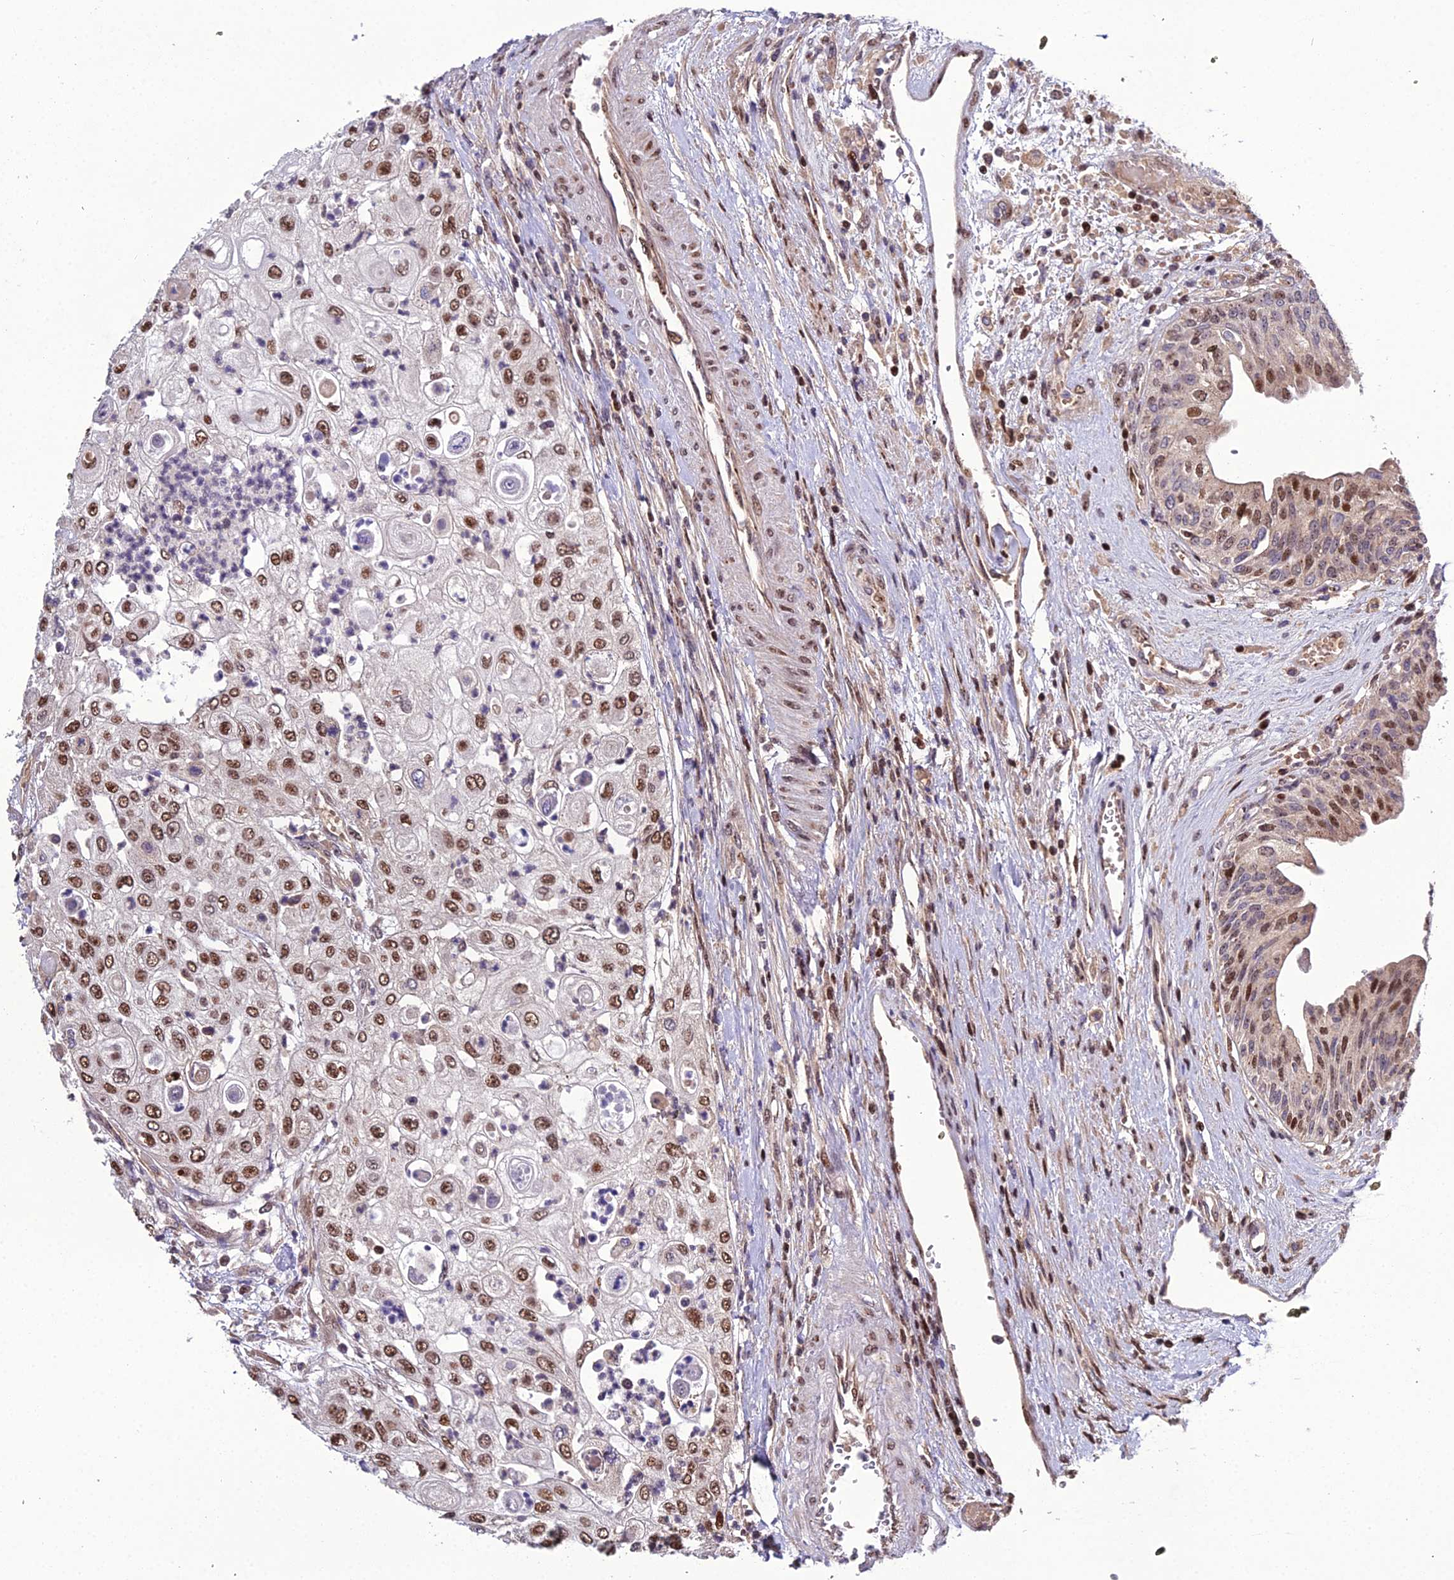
{"staining": {"intensity": "moderate", "quantity": ">75%", "location": "nuclear"}, "tissue": "urothelial cancer", "cell_type": "Tumor cells", "image_type": "cancer", "snomed": [{"axis": "morphology", "description": "Urothelial carcinoma, High grade"}, {"axis": "topography", "description": "Urinary bladder"}], "caption": "High-grade urothelial carcinoma stained for a protein displays moderate nuclear positivity in tumor cells.", "gene": "ARL2", "patient": {"sex": "female", "age": 79}}